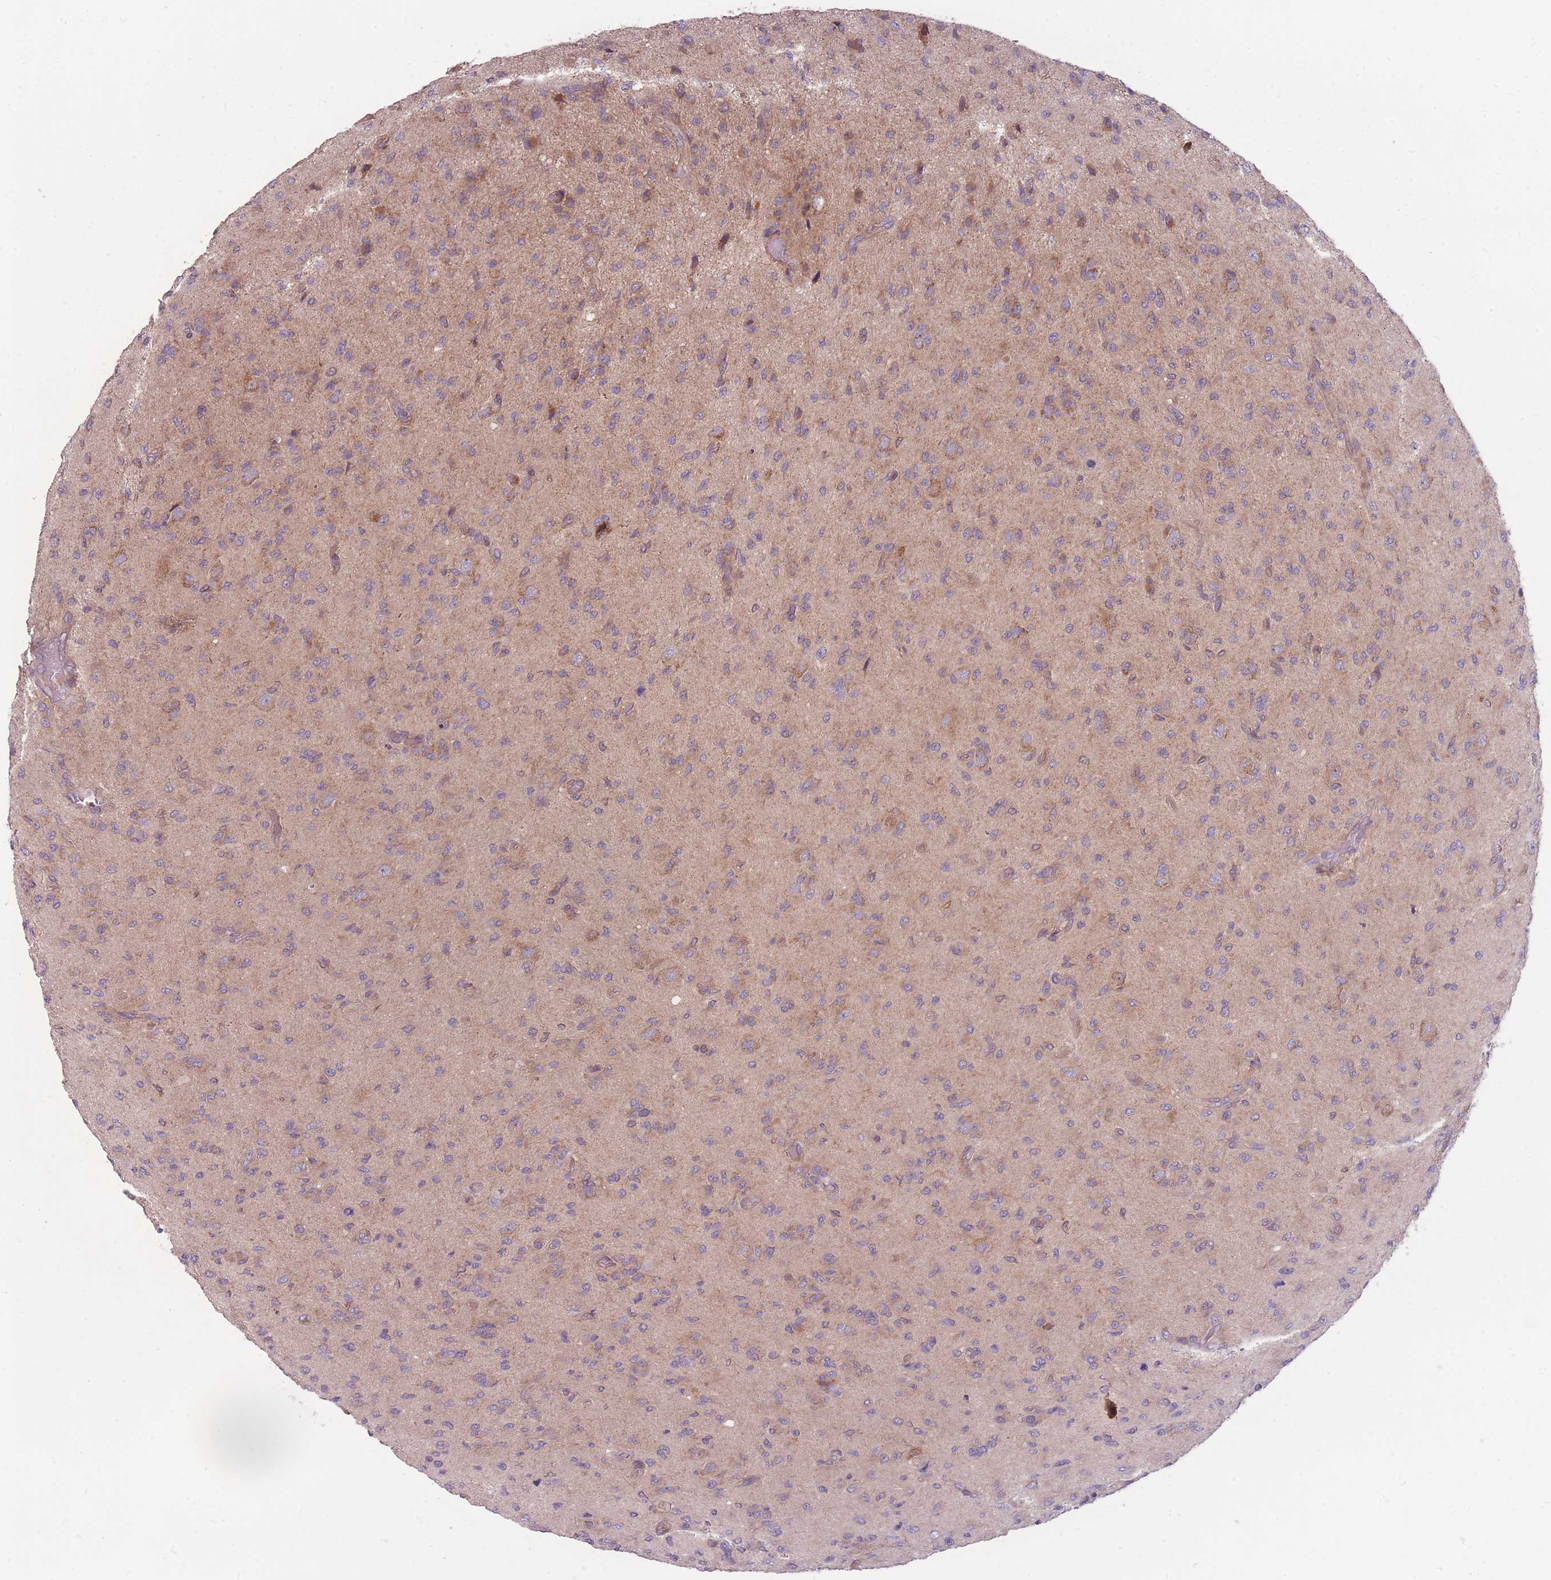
{"staining": {"intensity": "moderate", "quantity": "<25%", "location": "cytoplasmic/membranous"}, "tissue": "glioma", "cell_type": "Tumor cells", "image_type": "cancer", "snomed": [{"axis": "morphology", "description": "Glioma, malignant, High grade"}, {"axis": "topography", "description": "Brain"}], "caption": "Brown immunohistochemical staining in human glioma demonstrates moderate cytoplasmic/membranous expression in approximately <25% of tumor cells. Immunohistochemistry (ihc) stains the protein of interest in brown and the nuclei are stained blue.", "gene": "NT5DC2", "patient": {"sex": "male", "age": 36}}